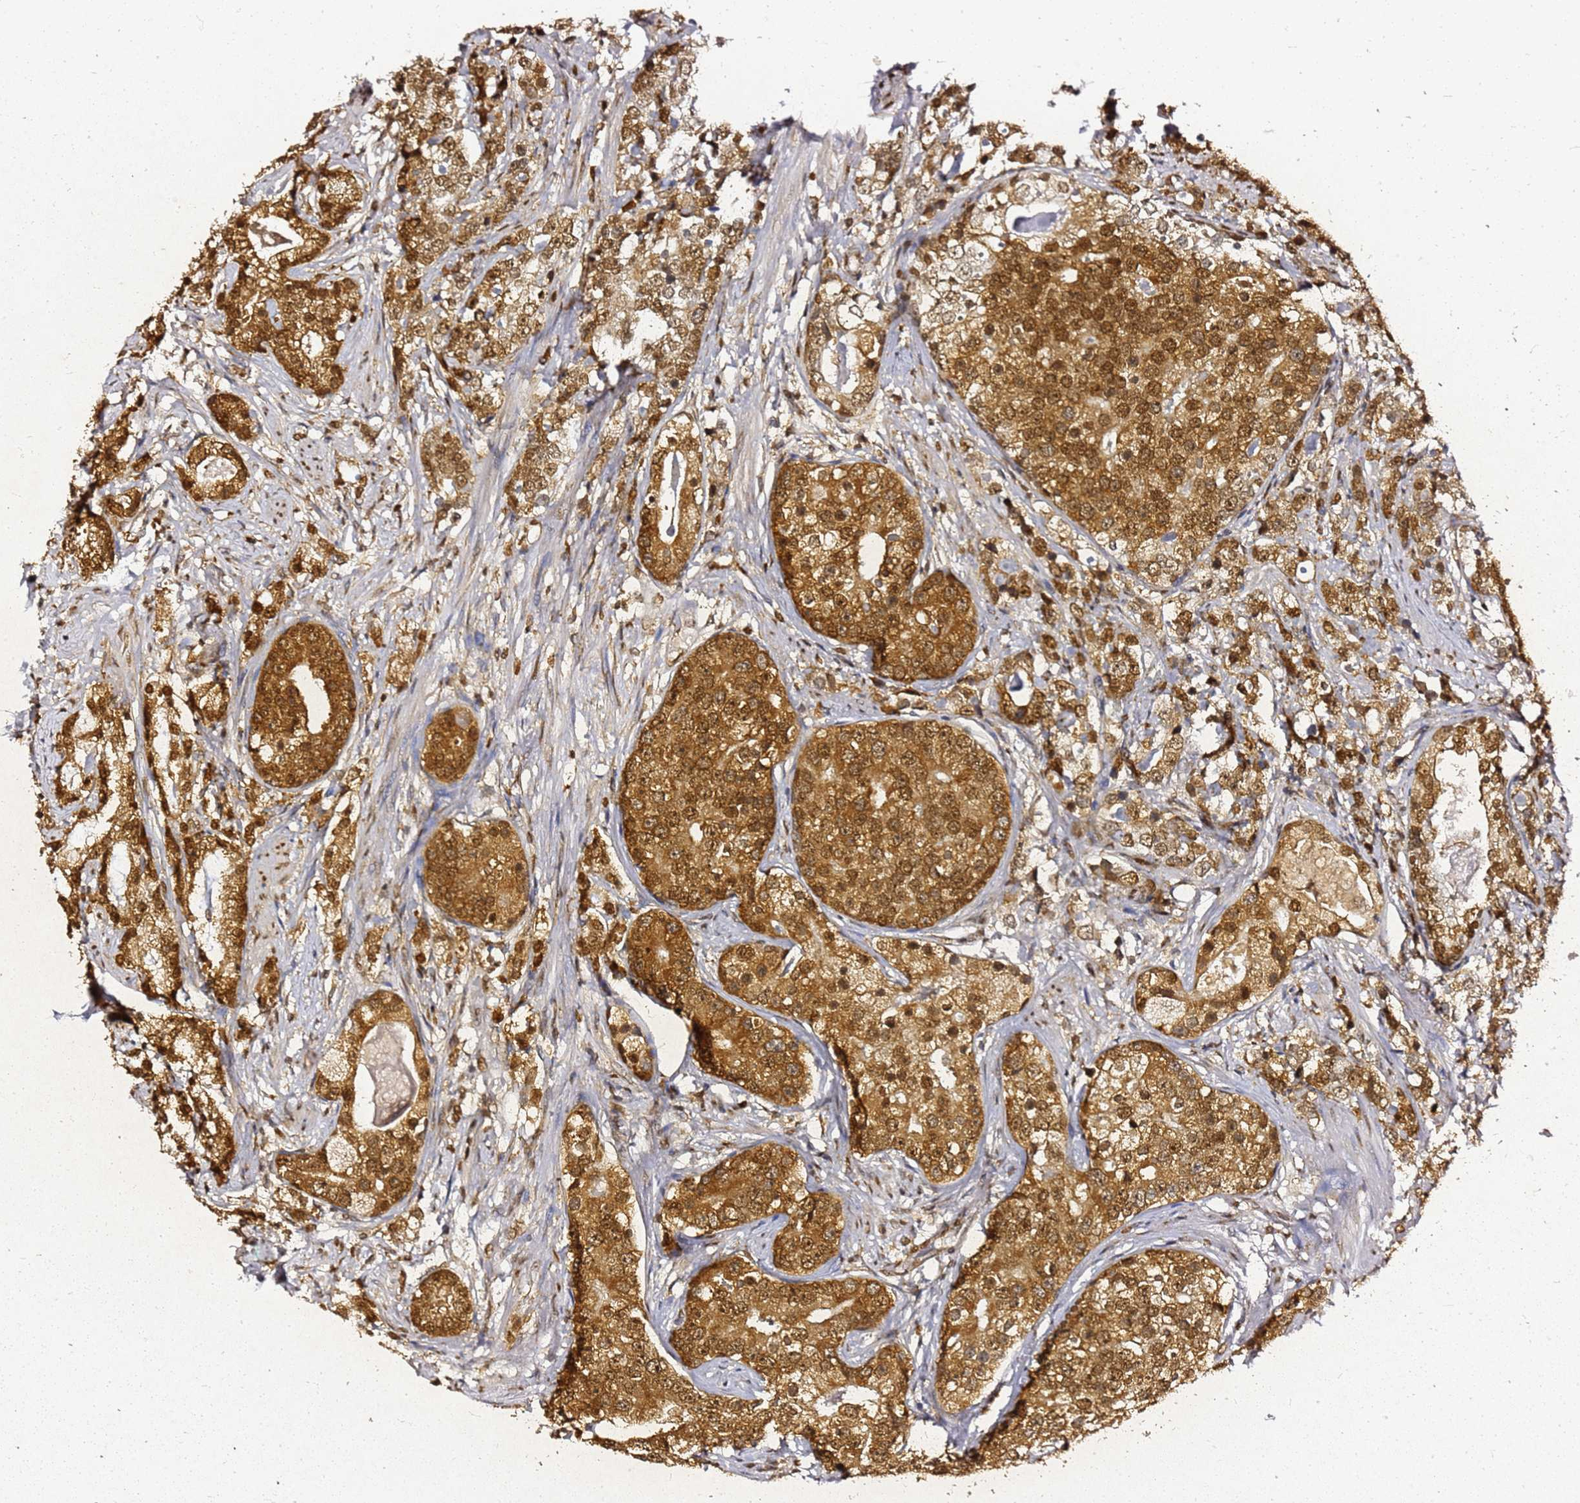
{"staining": {"intensity": "moderate", "quantity": ">75%", "location": "cytoplasmic/membranous,nuclear"}, "tissue": "prostate cancer", "cell_type": "Tumor cells", "image_type": "cancer", "snomed": [{"axis": "morphology", "description": "Adenocarcinoma, High grade"}, {"axis": "topography", "description": "Prostate"}], "caption": "Immunohistochemistry (IHC) staining of prostate high-grade adenocarcinoma, which demonstrates medium levels of moderate cytoplasmic/membranous and nuclear expression in about >75% of tumor cells indicating moderate cytoplasmic/membranous and nuclear protein expression. The staining was performed using DAB (brown) for protein detection and nuclei were counterstained in hematoxylin (blue).", "gene": "APEX1", "patient": {"sex": "male", "age": 69}}